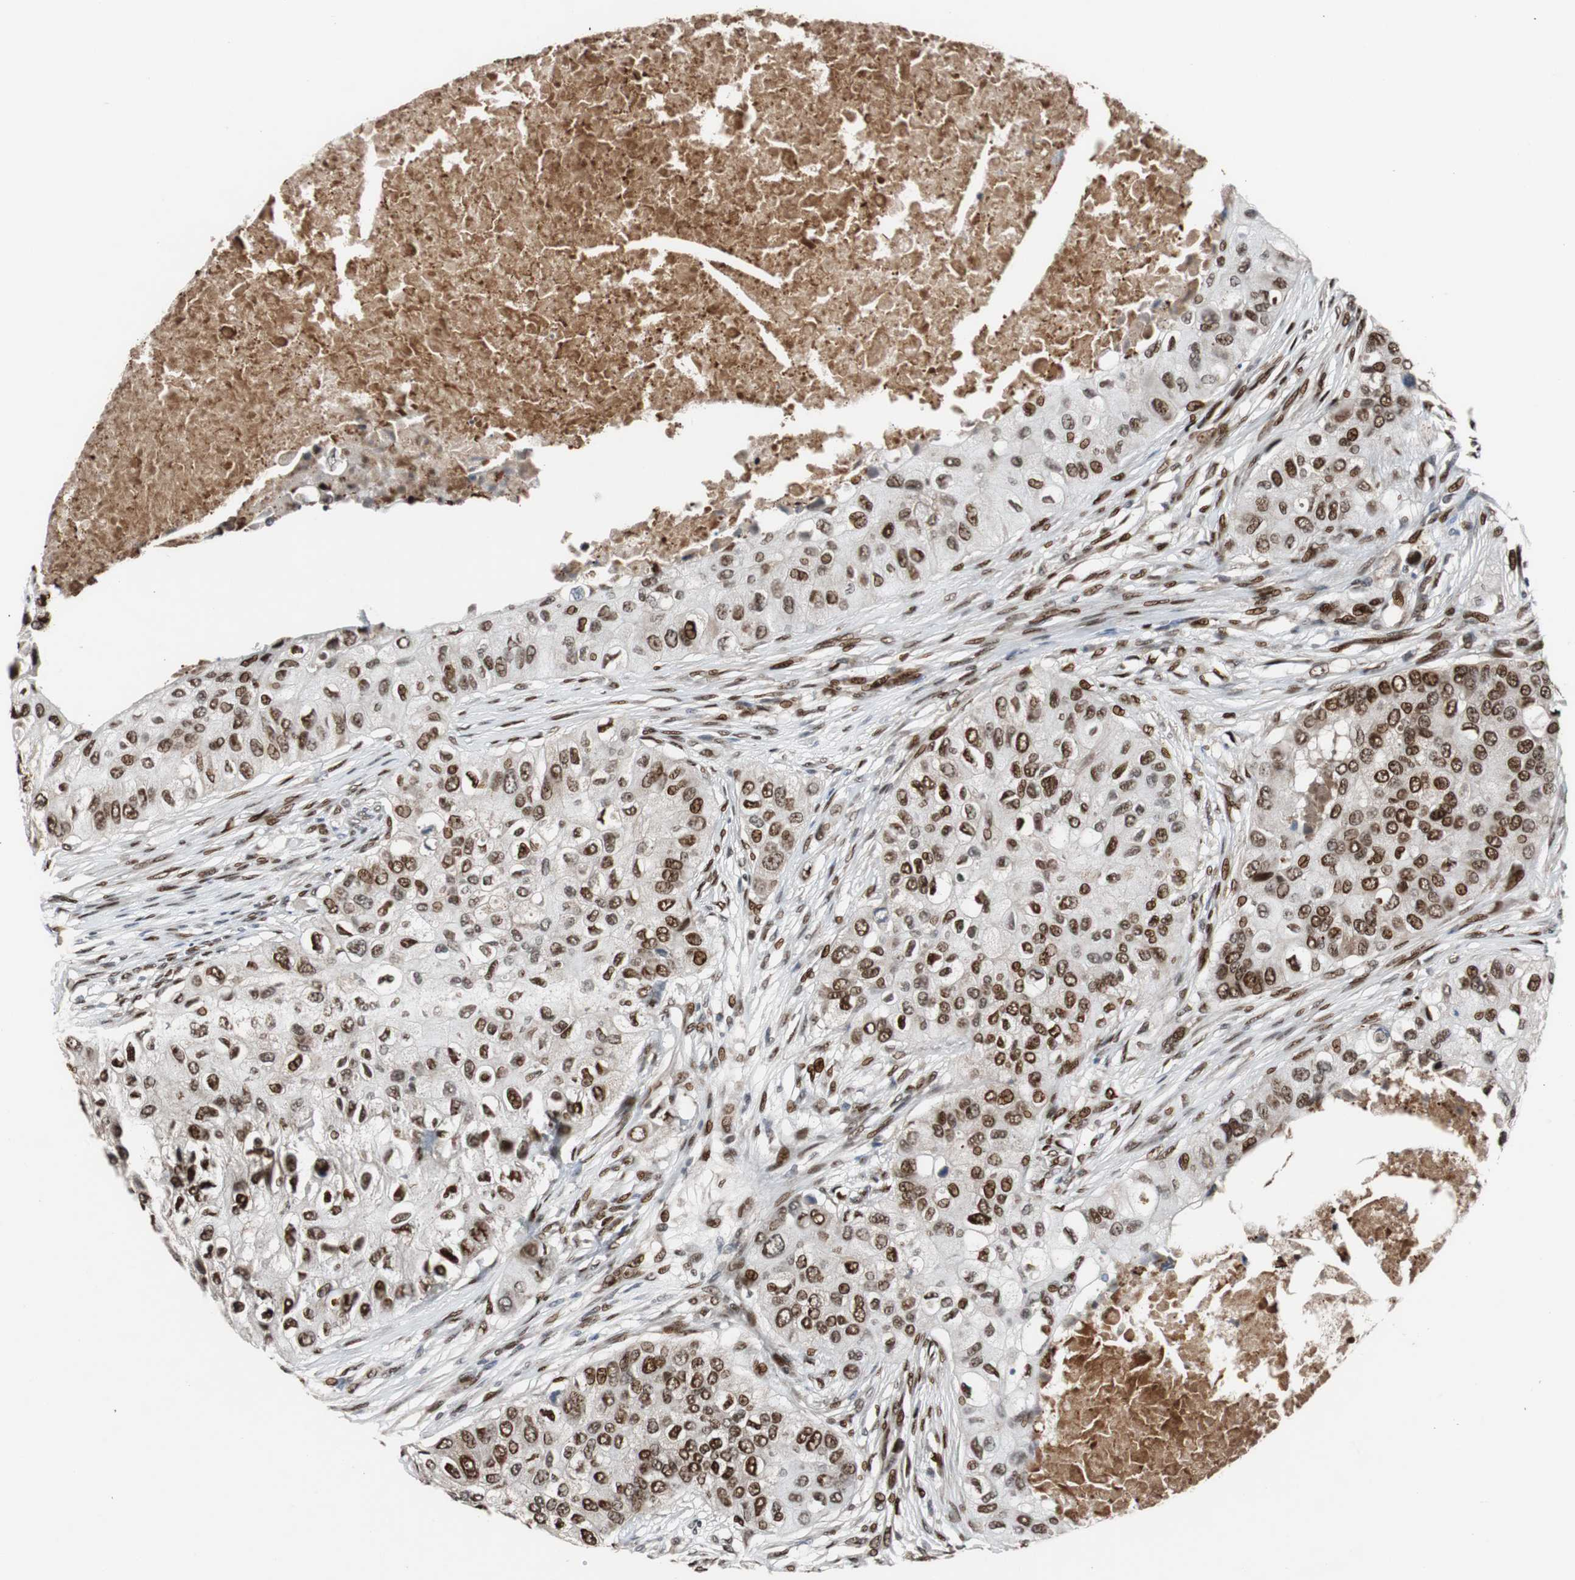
{"staining": {"intensity": "moderate", "quantity": ">75%", "location": "nuclear"}, "tissue": "breast cancer", "cell_type": "Tumor cells", "image_type": "cancer", "snomed": [{"axis": "morphology", "description": "Normal tissue, NOS"}, {"axis": "morphology", "description": "Duct carcinoma"}, {"axis": "topography", "description": "Breast"}], "caption": "Immunohistochemistry histopathology image of human breast invasive ductal carcinoma stained for a protein (brown), which shows medium levels of moderate nuclear expression in about >75% of tumor cells.", "gene": "NBL1", "patient": {"sex": "female", "age": 49}}